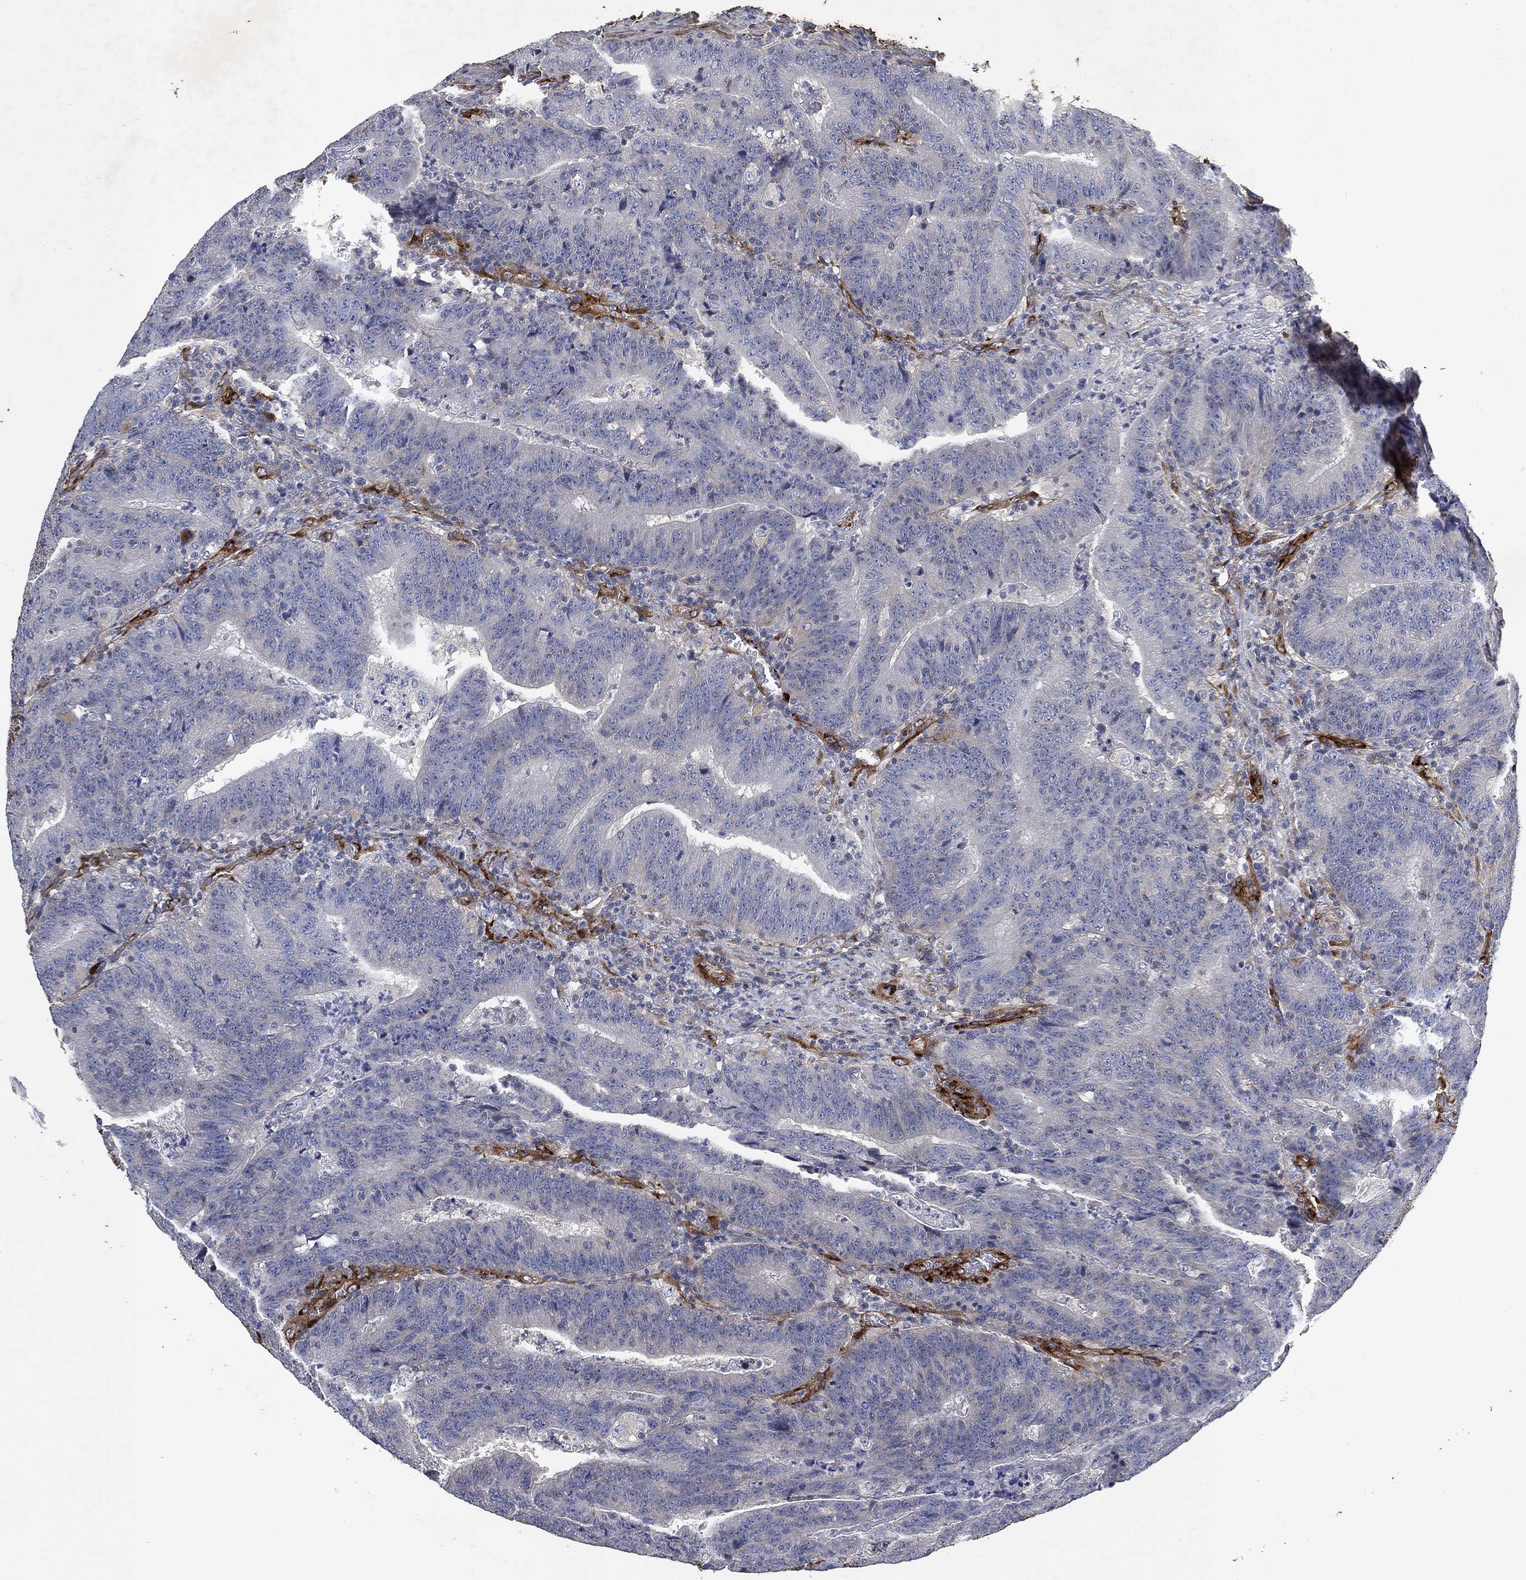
{"staining": {"intensity": "negative", "quantity": "none", "location": "none"}, "tissue": "colorectal cancer", "cell_type": "Tumor cells", "image_type": "cancer", "snomed": [{"axis": "morphology", "description": "Adenocarcinoma, NOS"}, {"axis": "topography", "description": "Colon"}], "caption": "Immunohistochemistry (IHC) of human colorectal adenocarcinoma displays no positivity in tumor cells. (Brightfield microscopy of DAB immunohistochemistry at high magnification).", "gene": "COL4A2", "patient": {"sex": "female", "age": 75}}